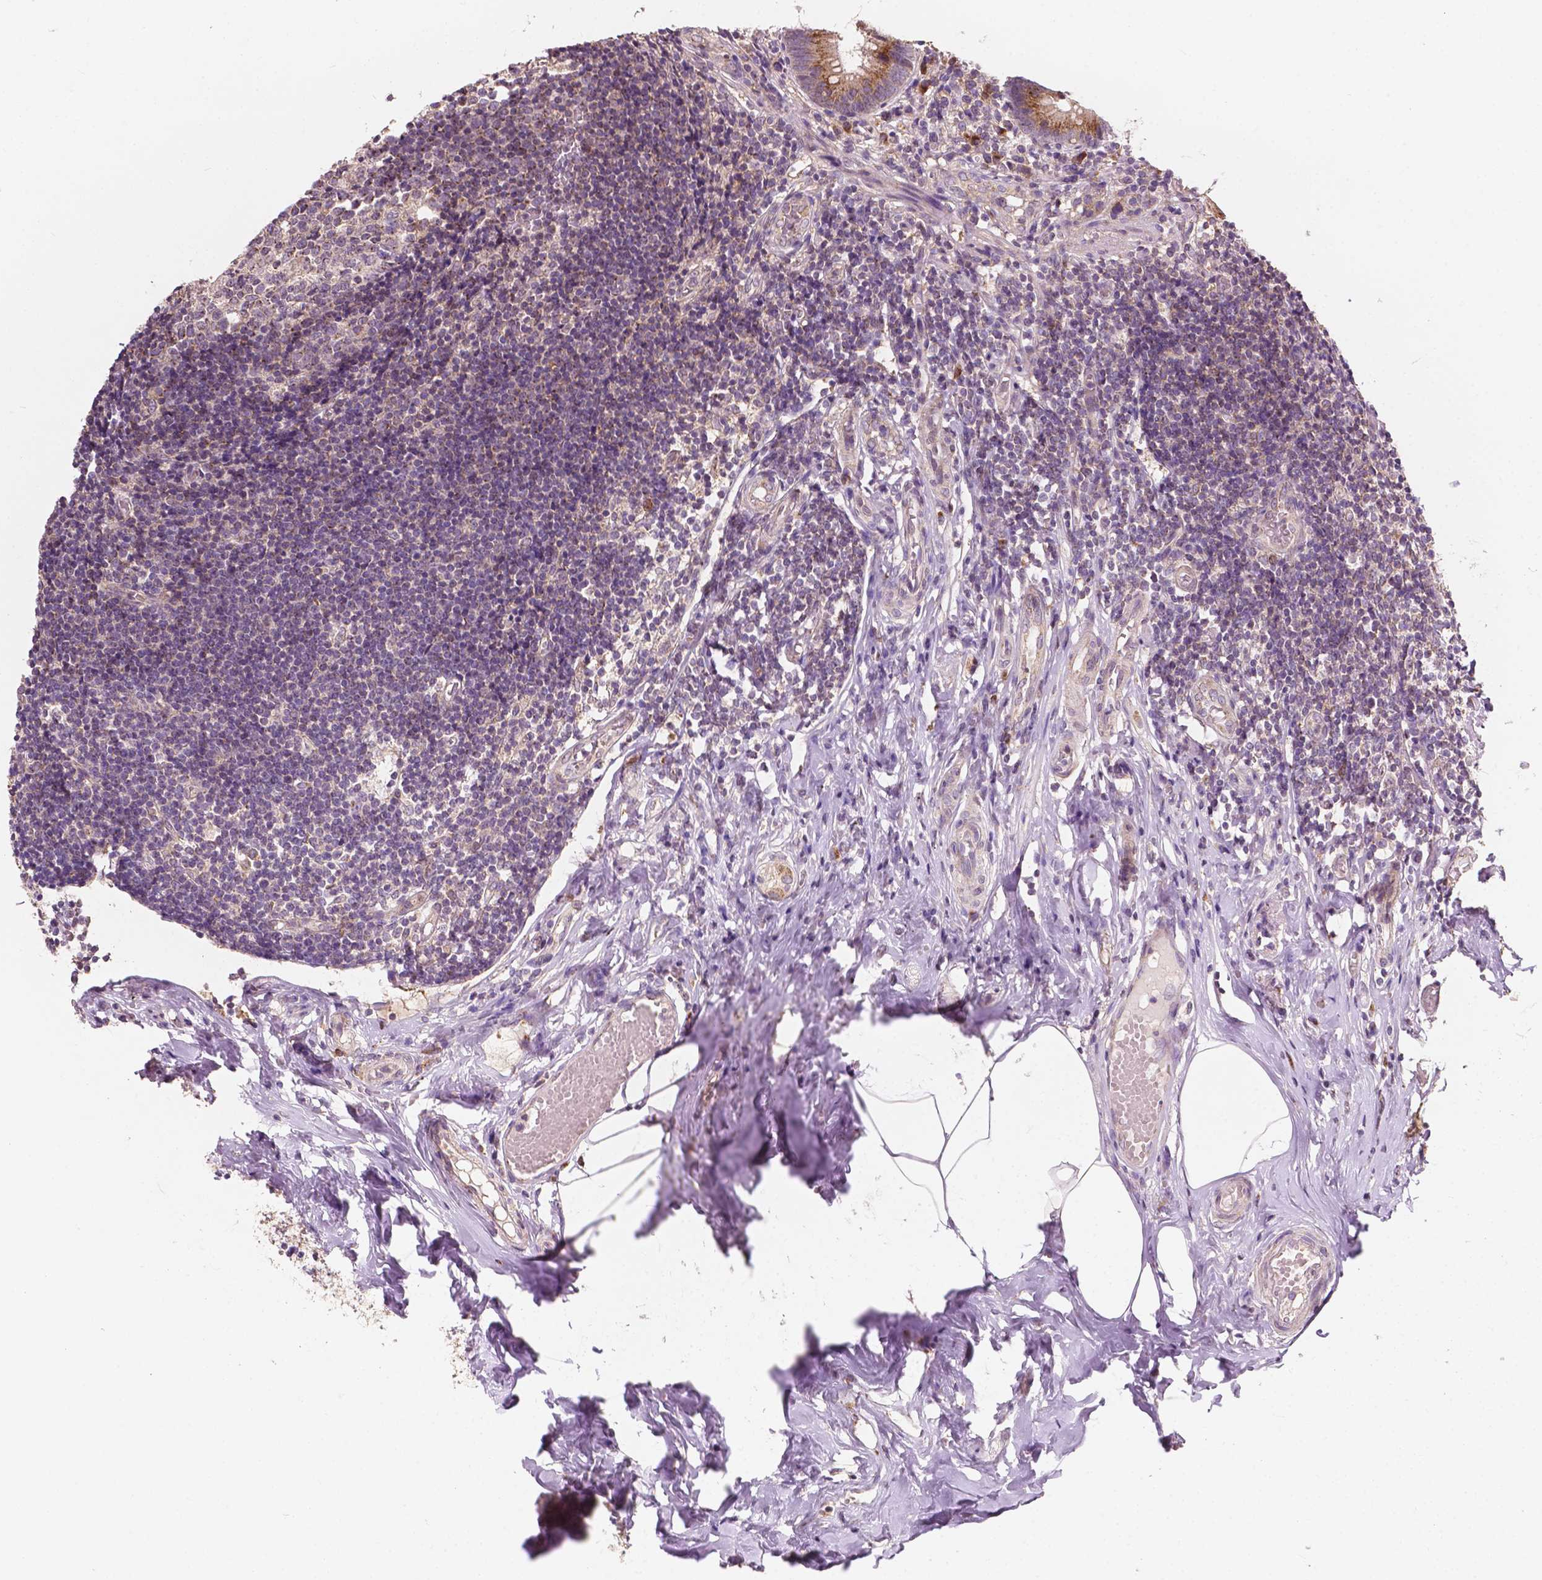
{"staining": {"intensity": "strong", "quantity": ">75%", "location": "cytoplasmic/membranous"}, "tissue": "appendix", "cell_type": "Glandular cells", "image_type": "normal", "snomed": [{"axis": "morphology", "description": "Normal tissue, NOS"}, {"axis": "topography", "description": "Appendix"}], "caption": "The micrograph shows a brown stain indicating the presence of a protein in the cytoplasmic/membranous of glandular cells in appendix. (DAB (3,3'-diaminobenzidine) IHC, brown staining for protein, blue staining for nuclei).", "gene": "EBAG9", "patient": {"sex": "female", "age": 32}}